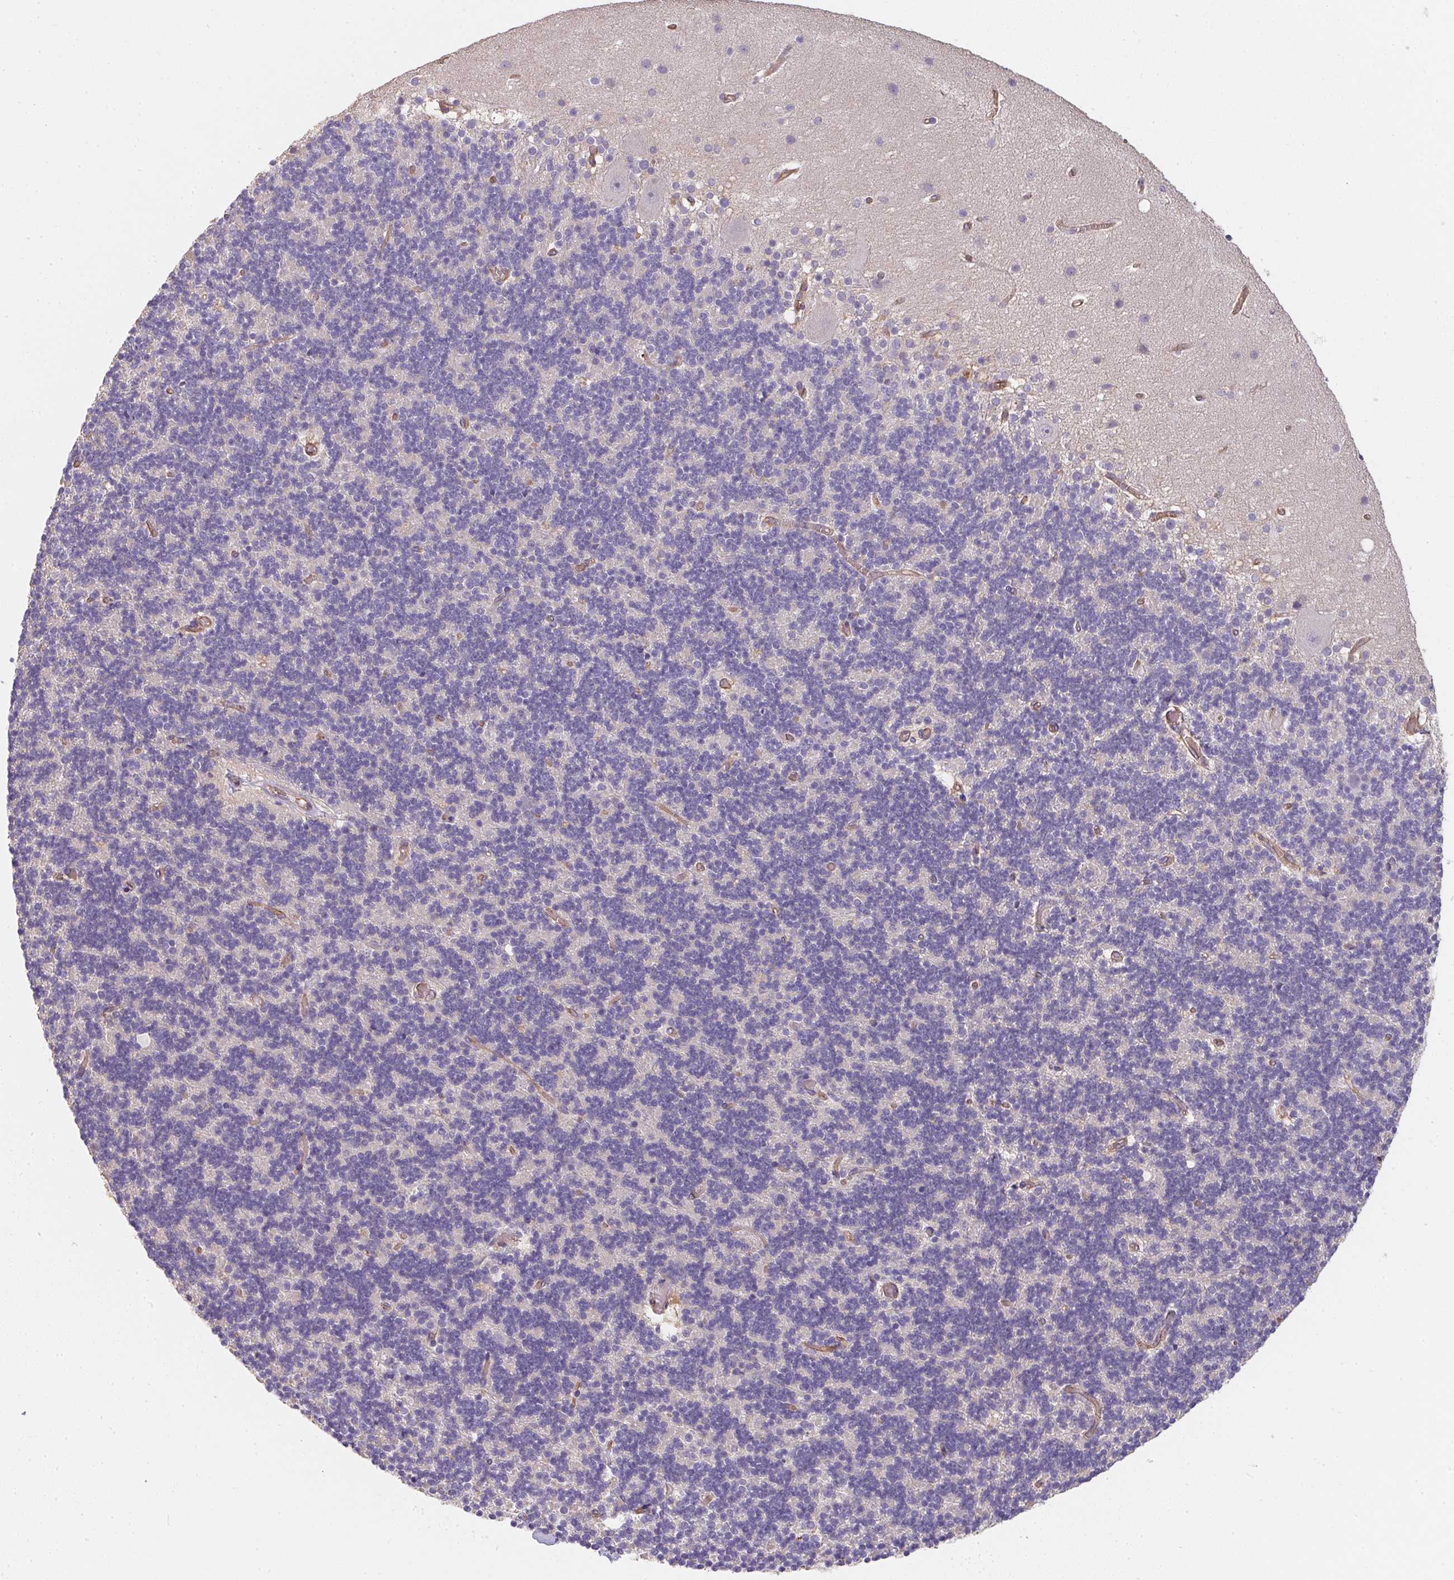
{"staining": {"intensity": "negative", "quantity": "none", "location": "none"}, "tissue": "cerebellum", "cell_type": "Cells in granular layer", "image_type": "normal", "snomed": [{"axis": "morphology", "description": "Normal tissue, NOS"}, {"axis": "topography", "description": "Cerebellum"}], "caption": "There is no significant staining in cells in granular layer of cerebellum. The staining is performed using DAB brown chromogen with nuclei counter-stained in using hematoxylin.", "gene": "TBKBP1", "patient": {"sex": "male", "age": 70}}